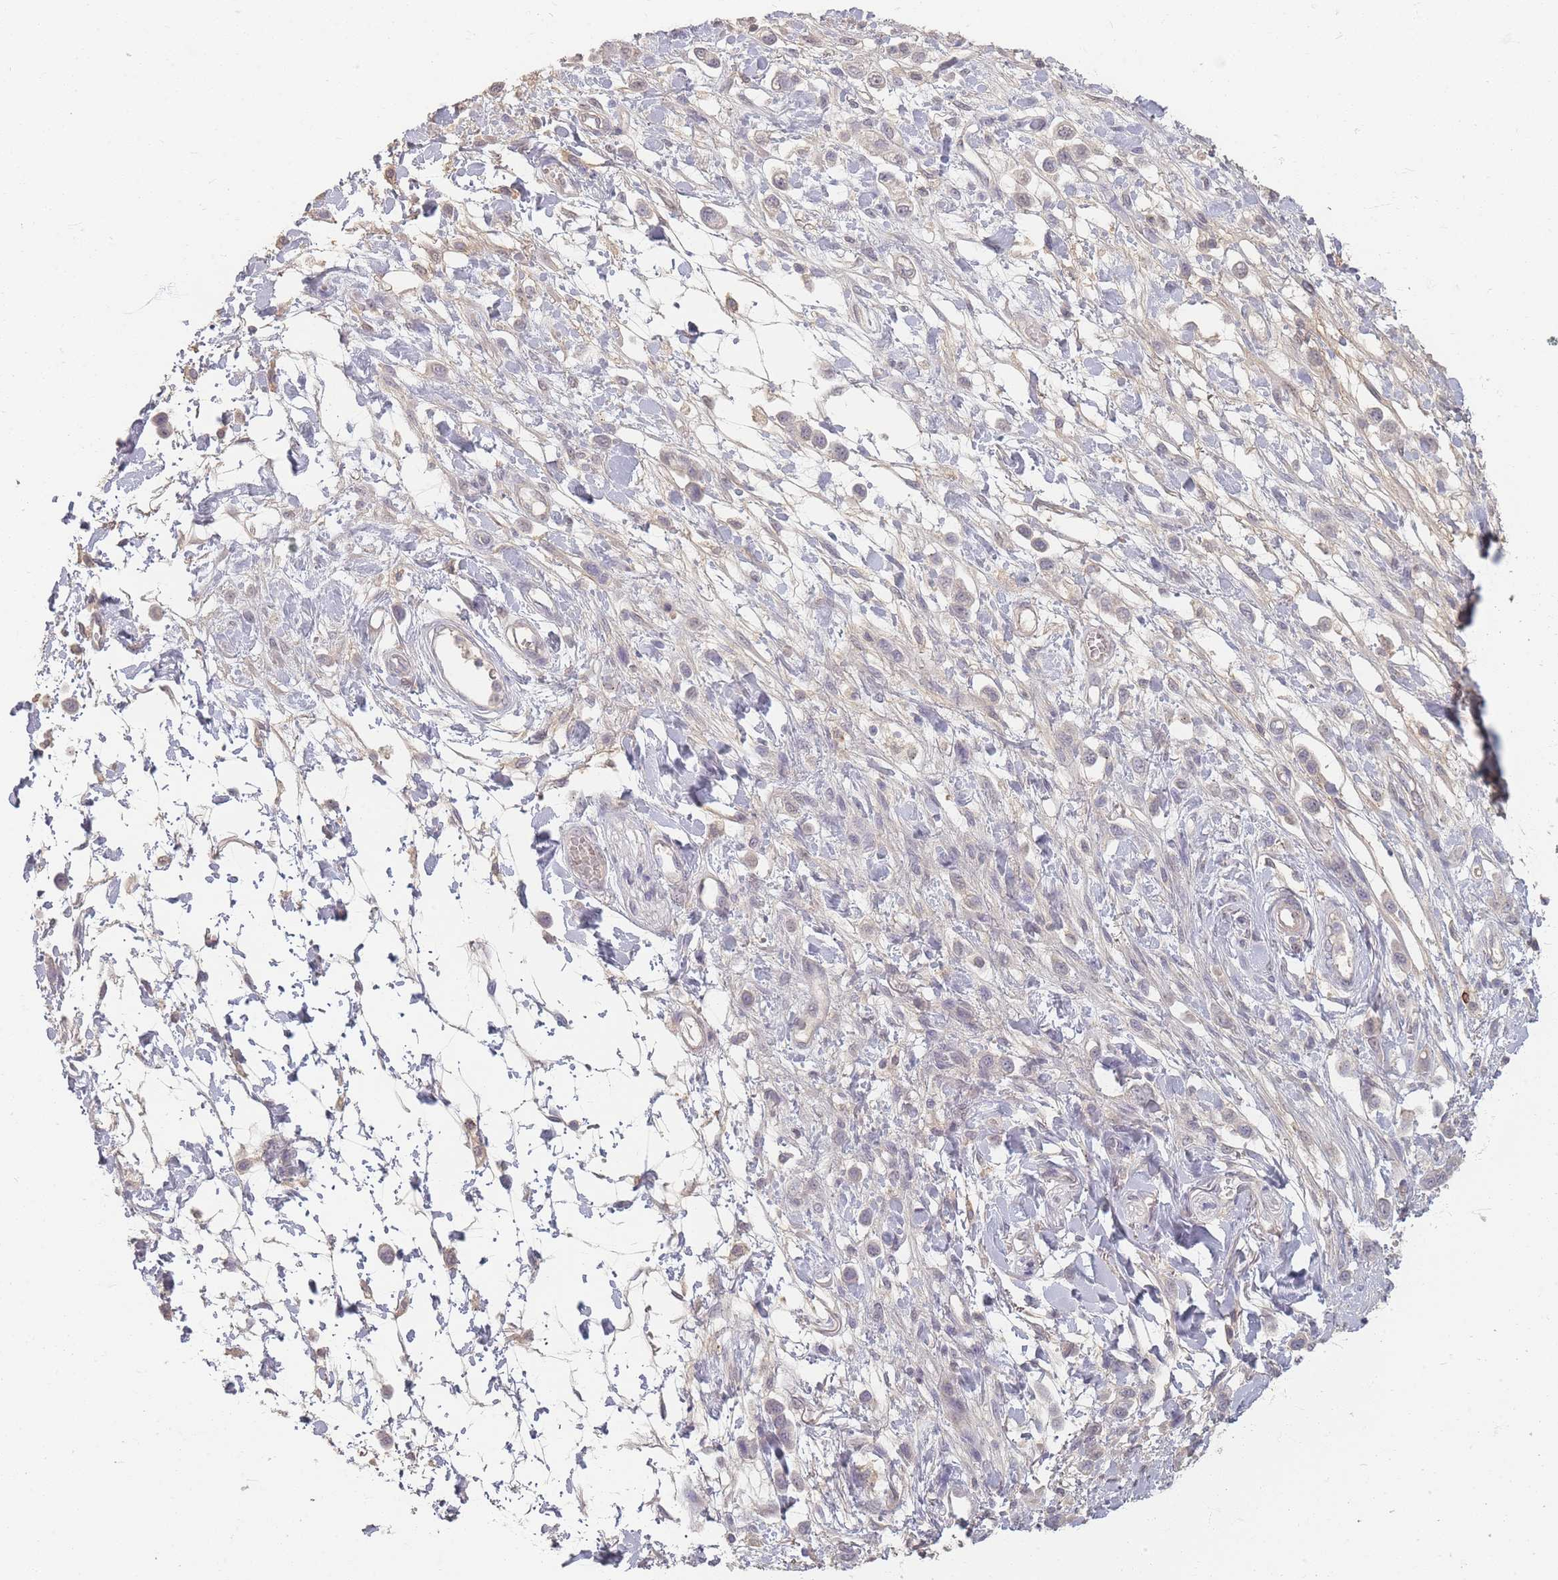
{"staining": {"intensity": "weak", "quantity": "<25%", "location": "nuclear"}, "tissue": "stomach cancer", "cell_type": "Tumor cells", "image_type": "cancer", "snomed": [{"axis": "morphology", "description": "Adenocarcinoma, NOS"}, {"axis": "topography", "description": "Stomach"}], "caption": "High magnification brightfield microscopy of stomach cancer stained with DAB (3,3'-diaminobenzidine) (brown) and counterstained with hematoxylin (blue): tumor cells show no significant positivity.", "gene": "RFTN1", "patient": {"sex": "female", "age": 65}}